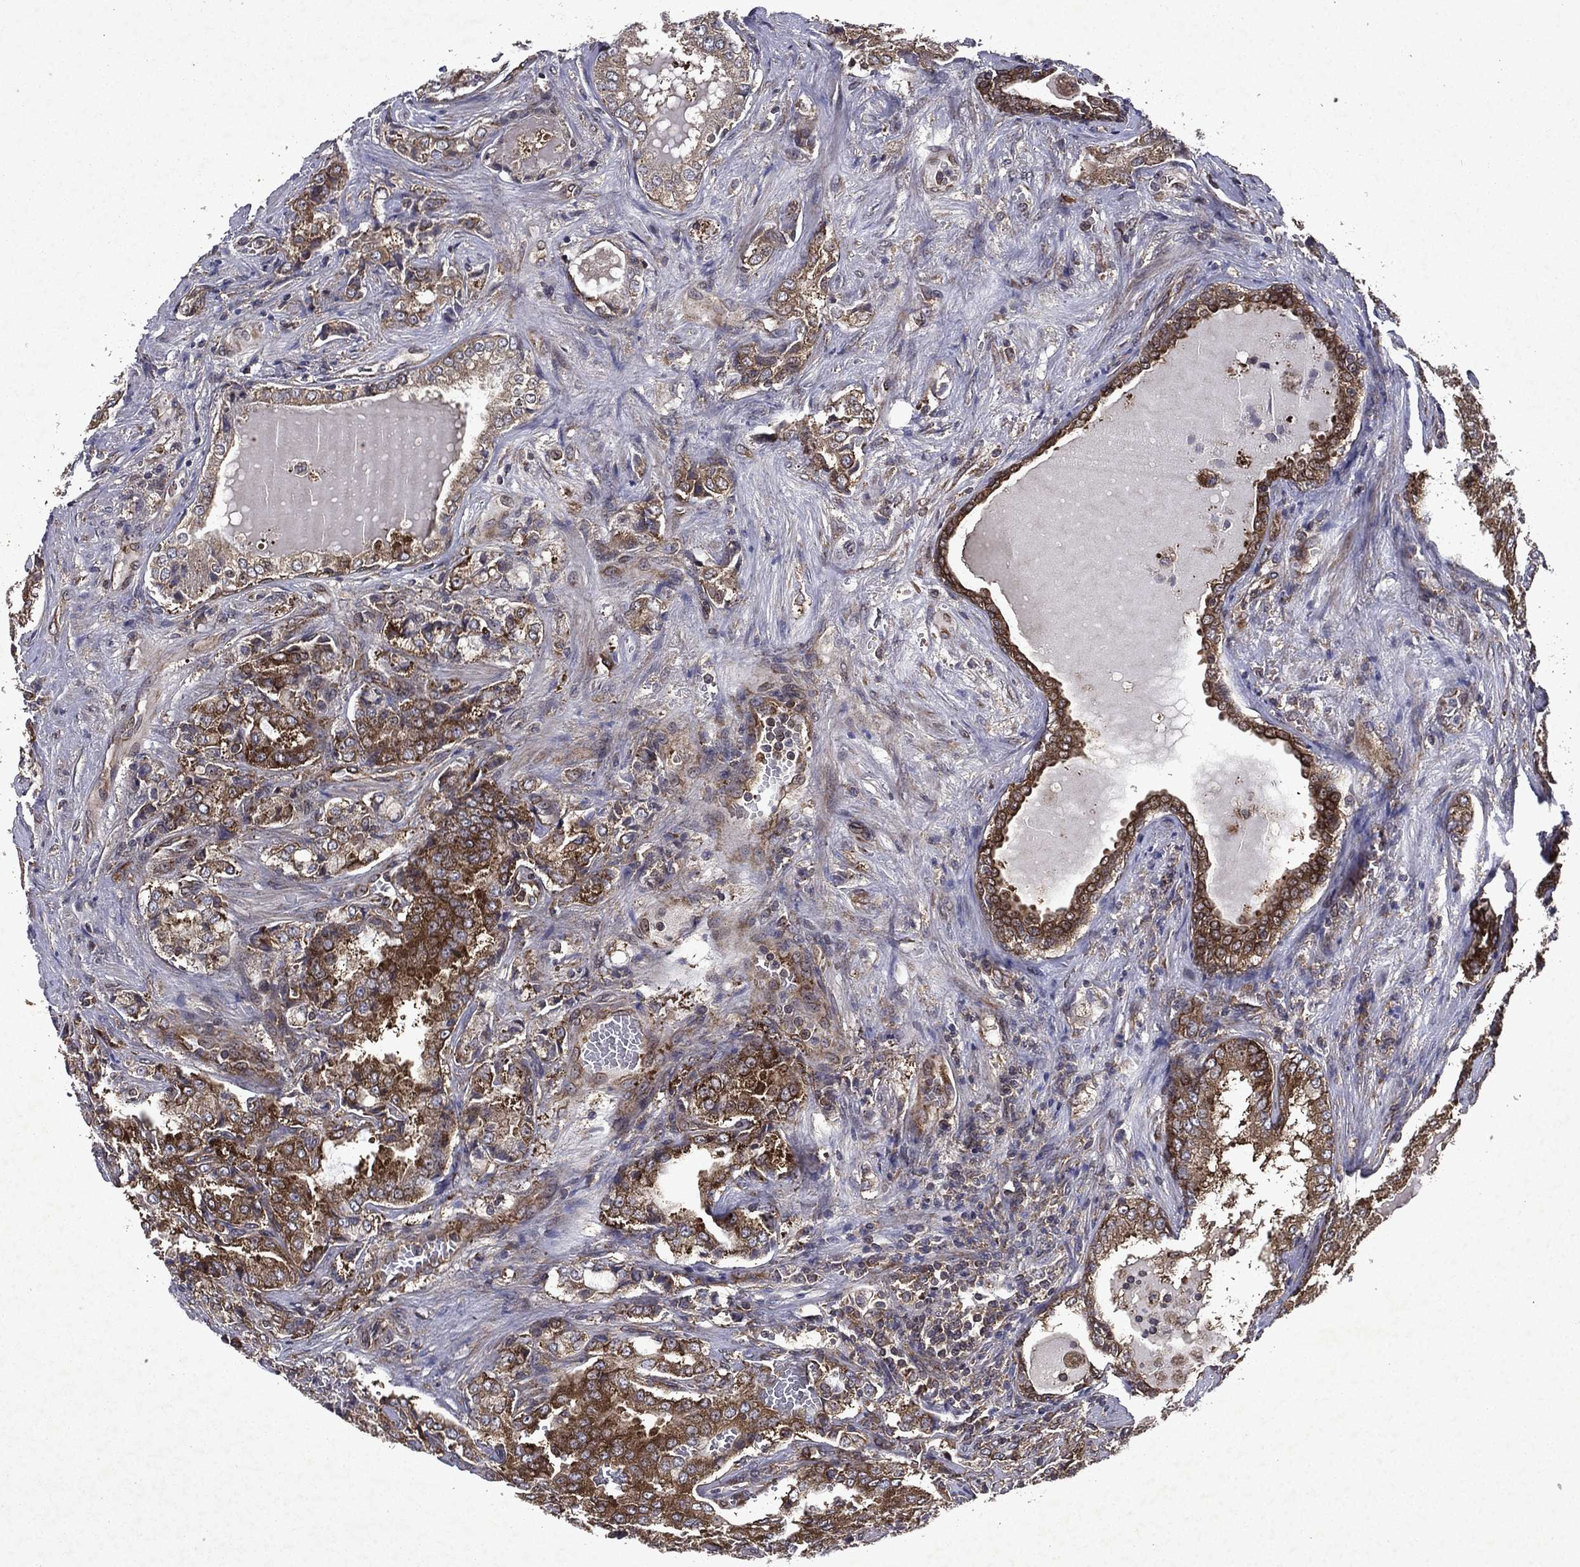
{"staining": {"intensity": "strong", "quantity": ">75%", "location": "cytoplasmic/membranous"}, "tissue": "prostate cancer", "cell_type": "Tumor cells", "image_type": "cancer", "snomed": [{"axis": "morphology", "description": "Adenocarcinoma, NOS"}, {"axis": "topography", "description": "Prostate"}], "caption": "DAB immunohistochemical staining of adenocarcinoma (prostate) demonstrates strong cytoplasmic/membranous protein positivity in approximately >75% of tumor cells.", "gene": "EIF2B4", "patient": {"sex": "male", "age": 65}}